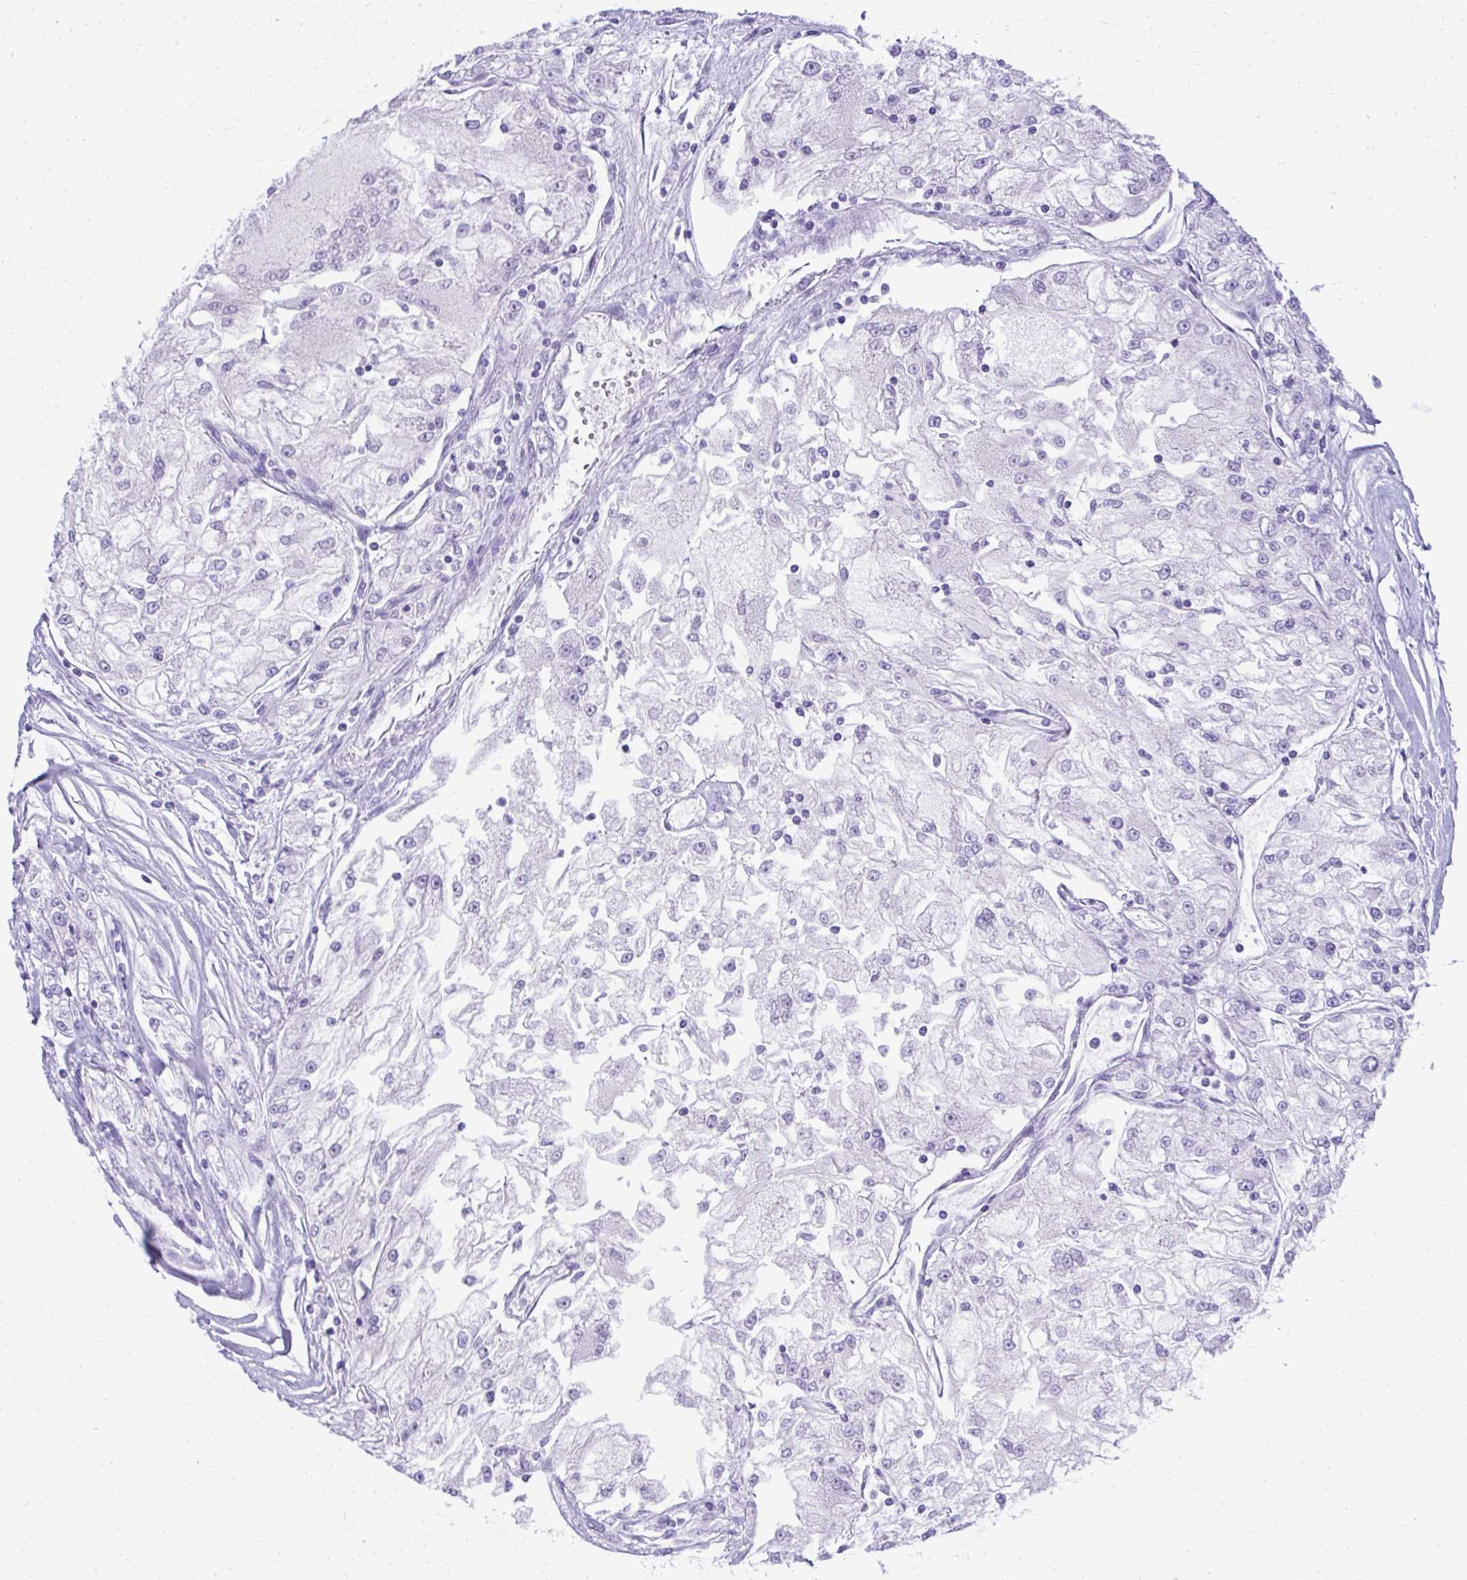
{"staining": {"intensity": "negative", "quantity": "none", "location": "none"}, "tissue": "renal cancer", "cell_type": "Tumor cells", "image_type": "cancer", "snomed": [{"axis": "morphology", "description": "Adenocarcinoma, NOS"}, {"axis": "topography", "description": "Kidney"}], "caption": "An image of adenocarcinoma (renal) stained for a protein exhibits no brown staining in tumor cells.", "gene": "ST6GALNAC3", "patient": {"sex": "female", "age": 72}}